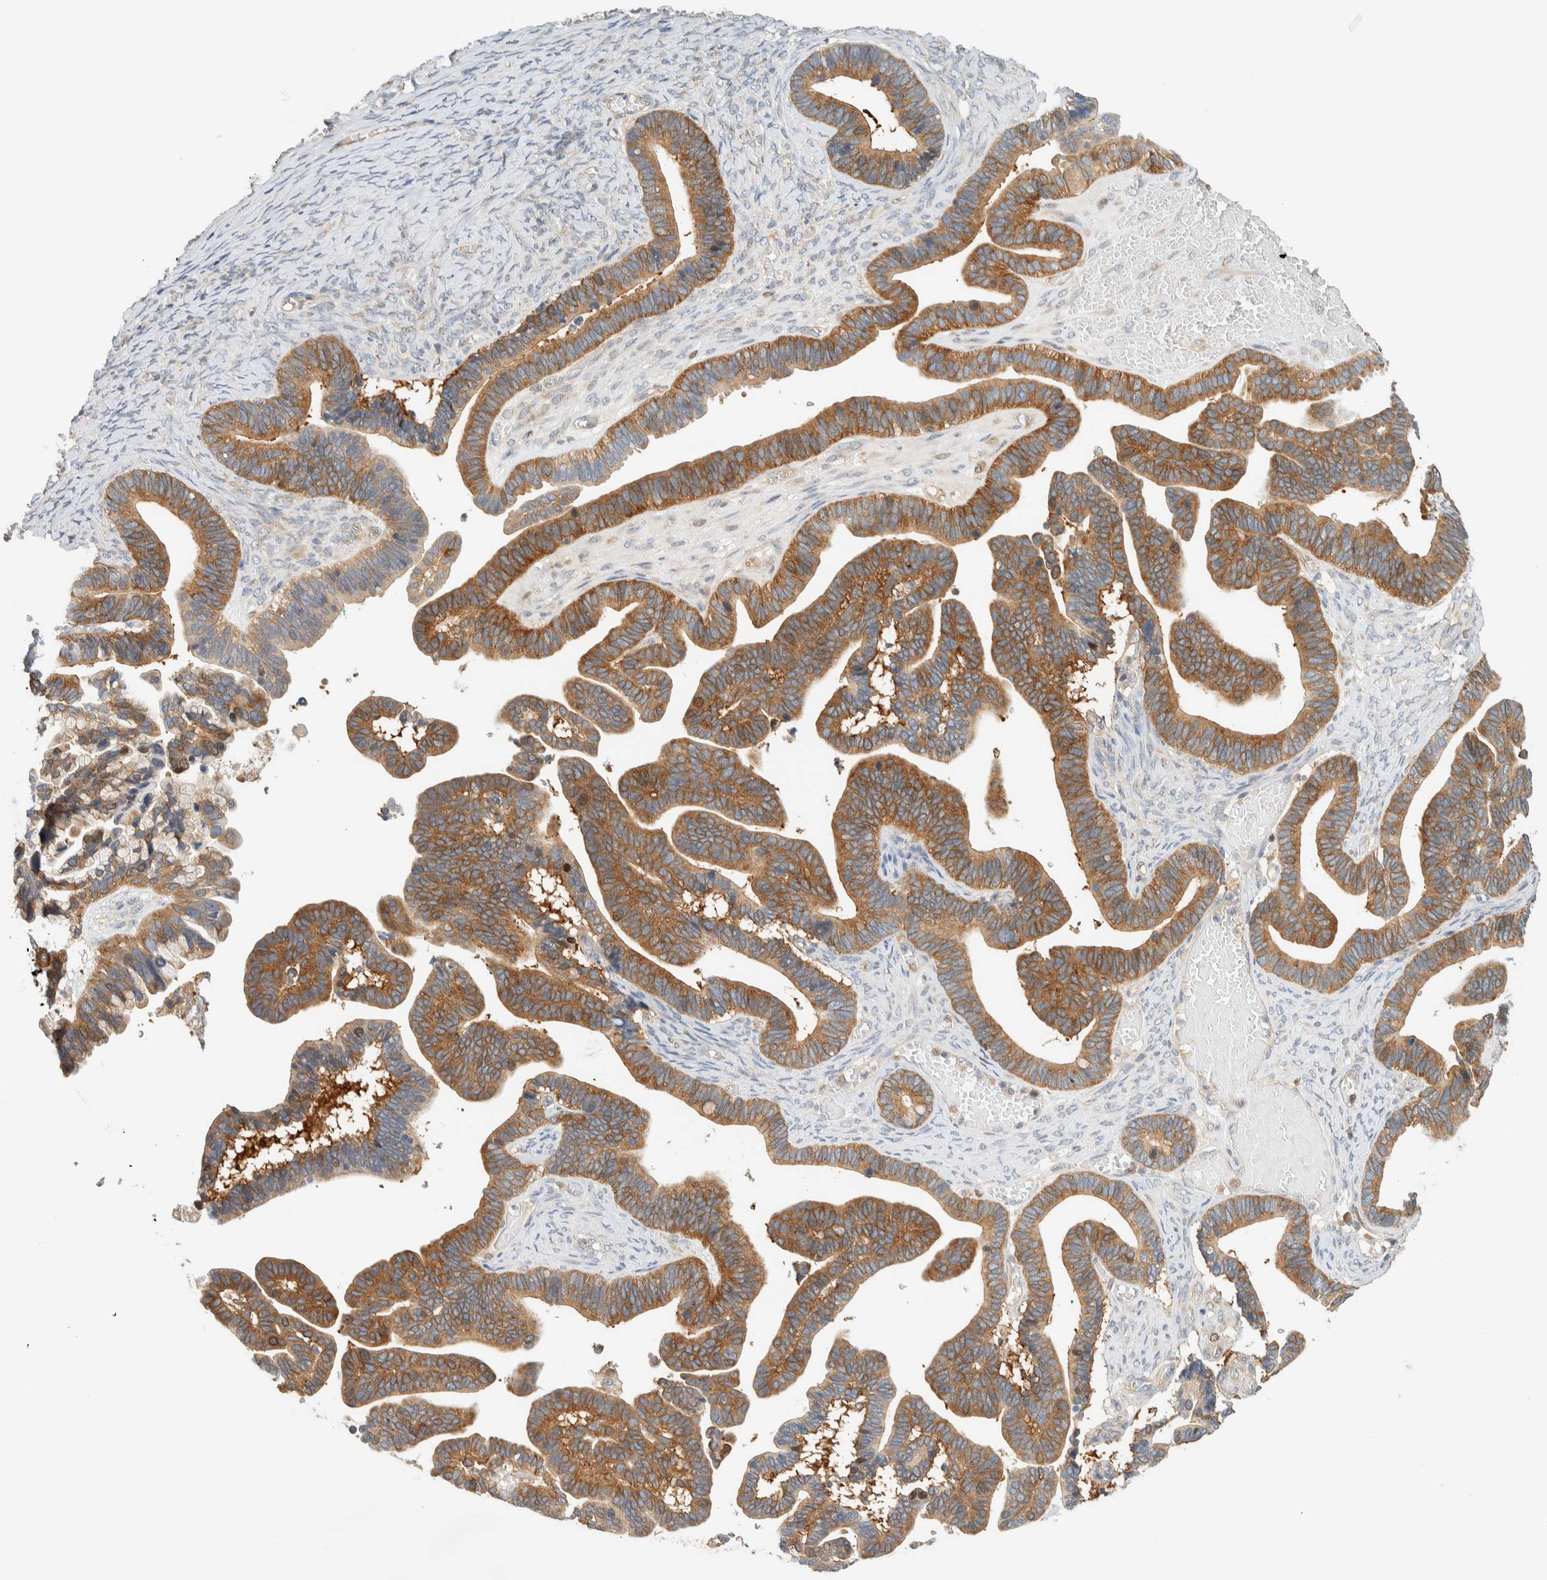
{"staining": {"intensity": "moderate", "quantity": ">75%", "location": "cytoplasmic/membranous"}, "tissue": "ovarian cancer", "cell_type": "Tumor cells", "image_type": "cancer", "snomed": [{"axis": "morphology", "description": "Cystadenocarcinoma, serous, NOS"}, {"axis": "topography", "description": "Ovary"}], "caption": "A photomicrograph of human ovarian cancer stained for a protein exhibits moderate cytoplasmic/membranous brown staining in tumor cells.", "gene": "ARFGEF1", "patient": {"sex": "female", "age": 56}}